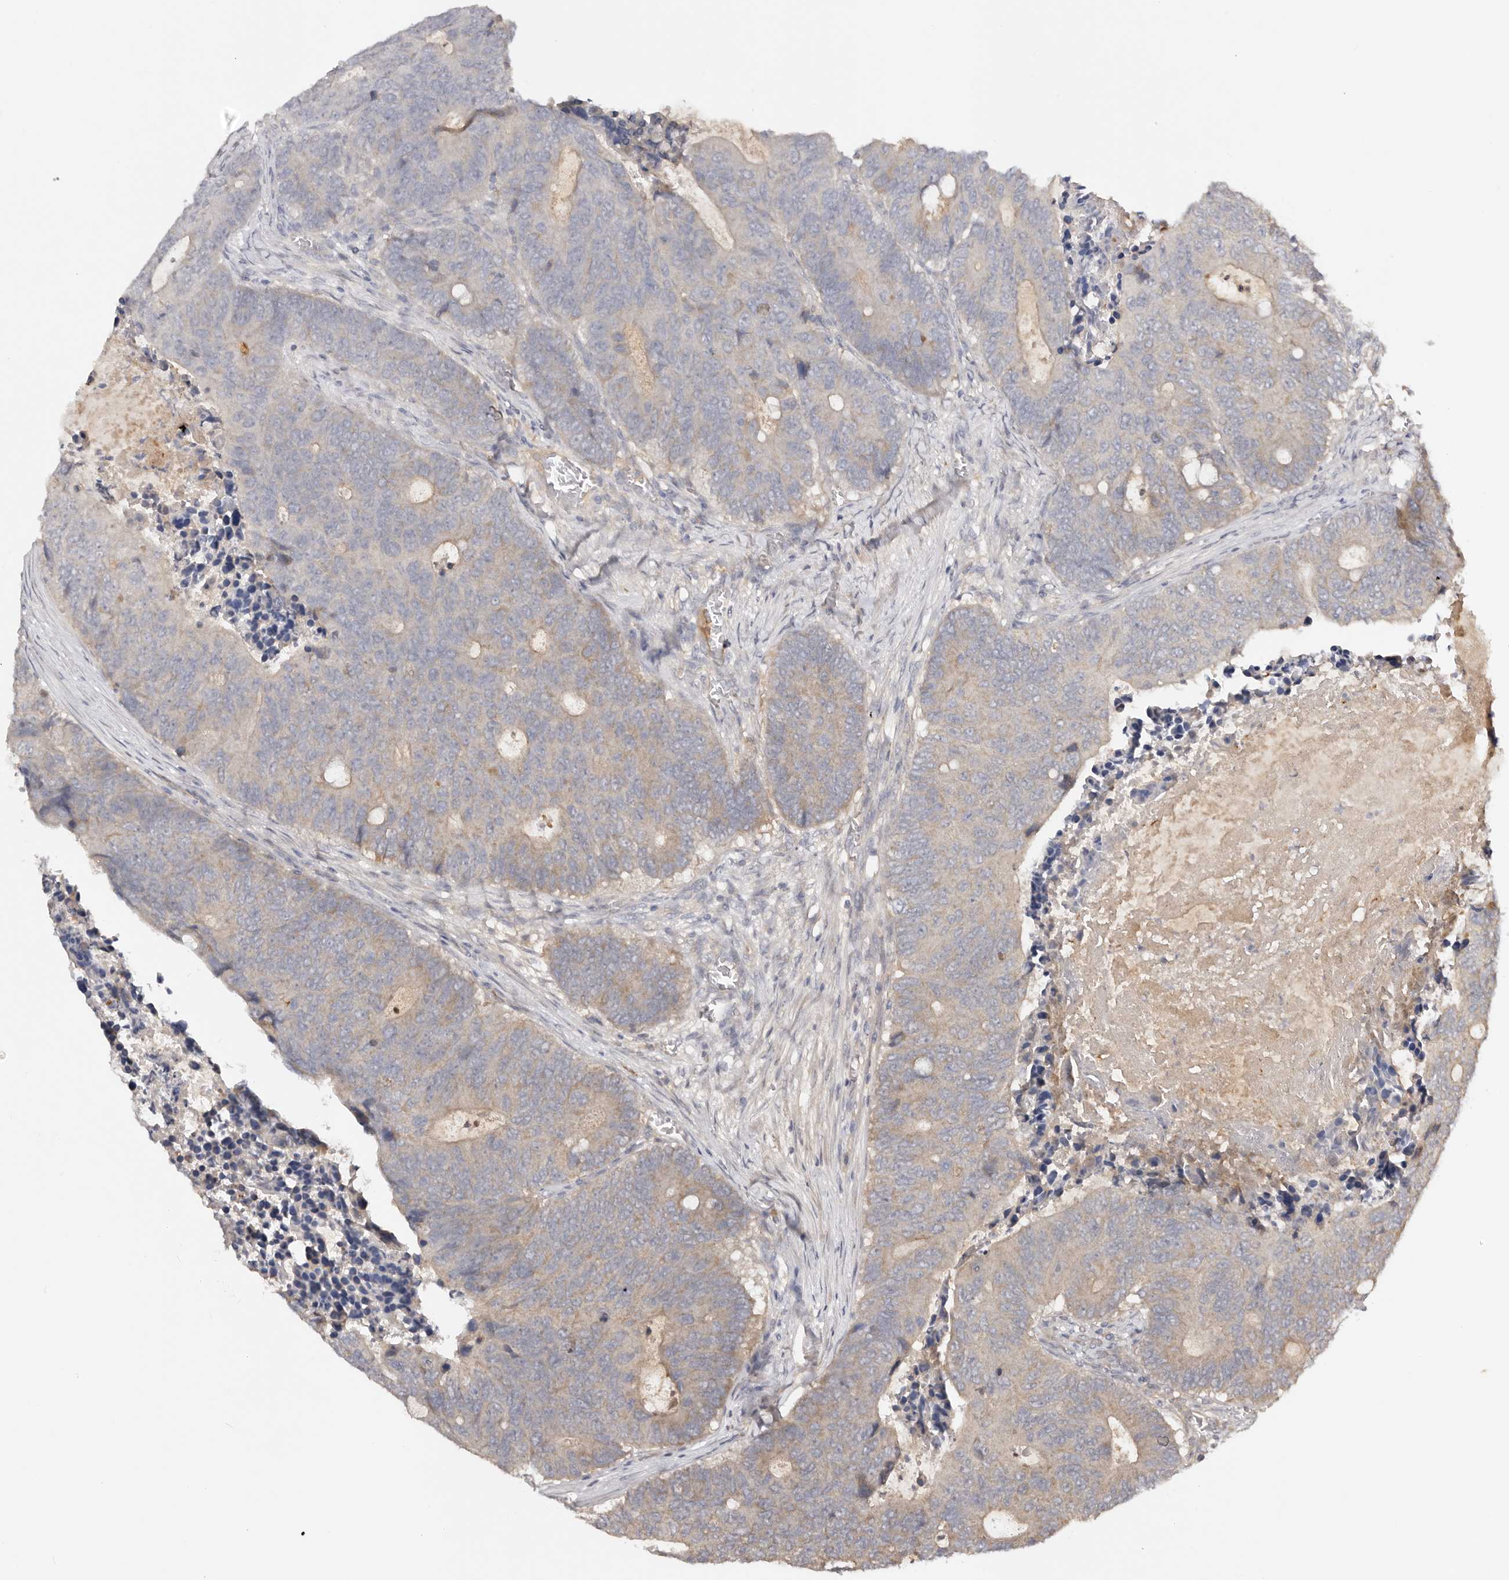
{"staining": {"intensity": "weak", "quantity": "<25%", "location": "cytoplasmic/membranous"}, "tissue": "colorectal cancer", "cell_type": "Tumor cells", "image_type": "cancer", "snomed": [{"axis": "morphology", "description": "Adenocarcinoma, NOS"}, {"axis": "topography", "description": "Colon"}], "caption": "Immunohistochemistry (IHC) image of human colorectal cancer (adenocarcinoma) stained for a protein (brown), which exhibits no staining in tumor cells.", "gene": "PKIB", "patient": {"sex": "male", "age": 87}}